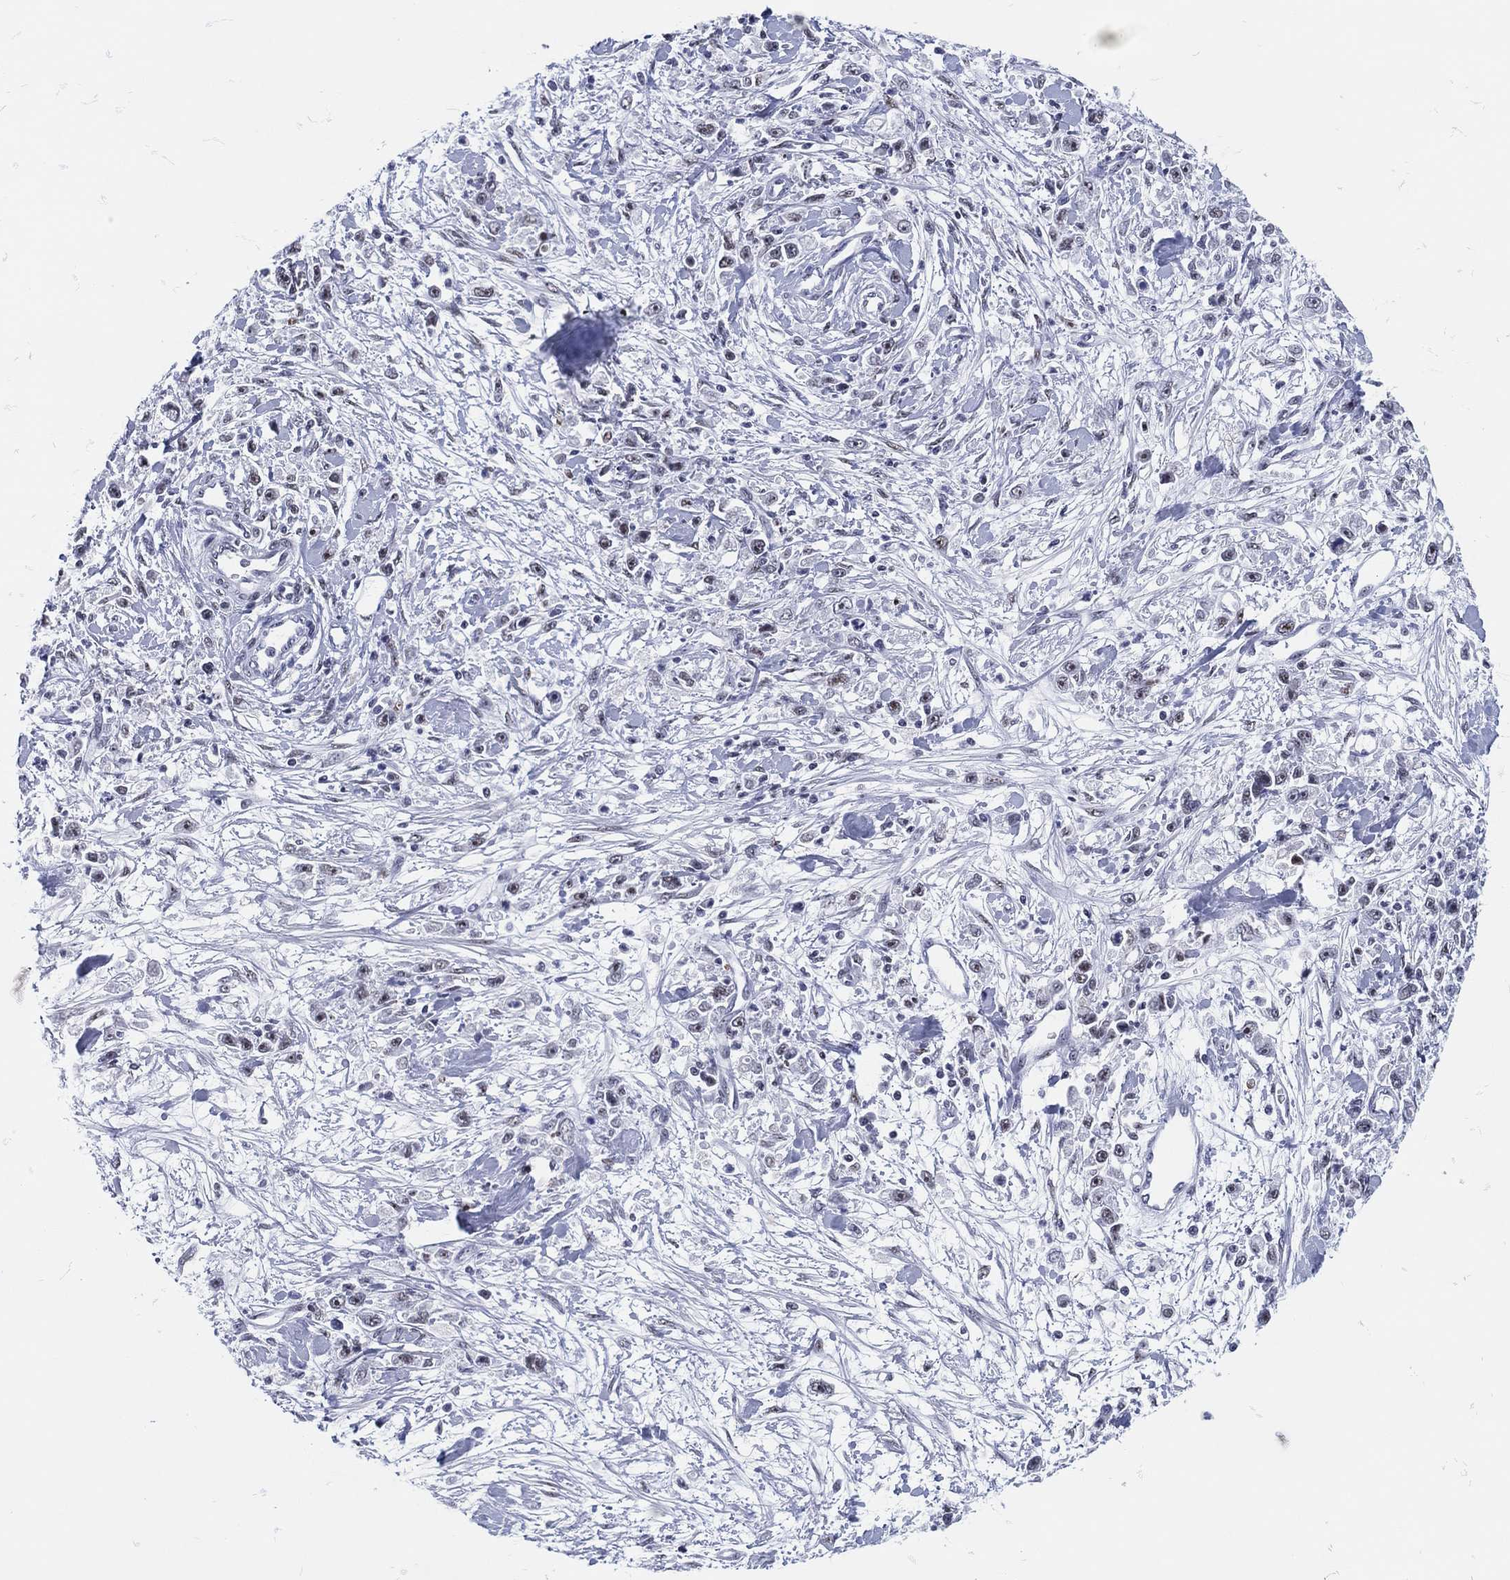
{"staining": {"intensity": "weak", "quantity": "<25%", "location": "nuclear"}, "tissue": "stomach cancer", "cell_type": "Tumor cells", "image_type": "cancer", "snomed": [{"axis": "morphology", "description": "Adenocarcinoma, NOS"}, {"axis": "topography", "description": "Stomach"}], "caption": "An IHC micrograph of stomach cancer (adenocarcinoma) is shown. There is no staining in tumor cells of stomach cancer (adenocarcinoma).", "gene": "MAPK8IP1", "patient": {"sex": "female", "age": 59}}